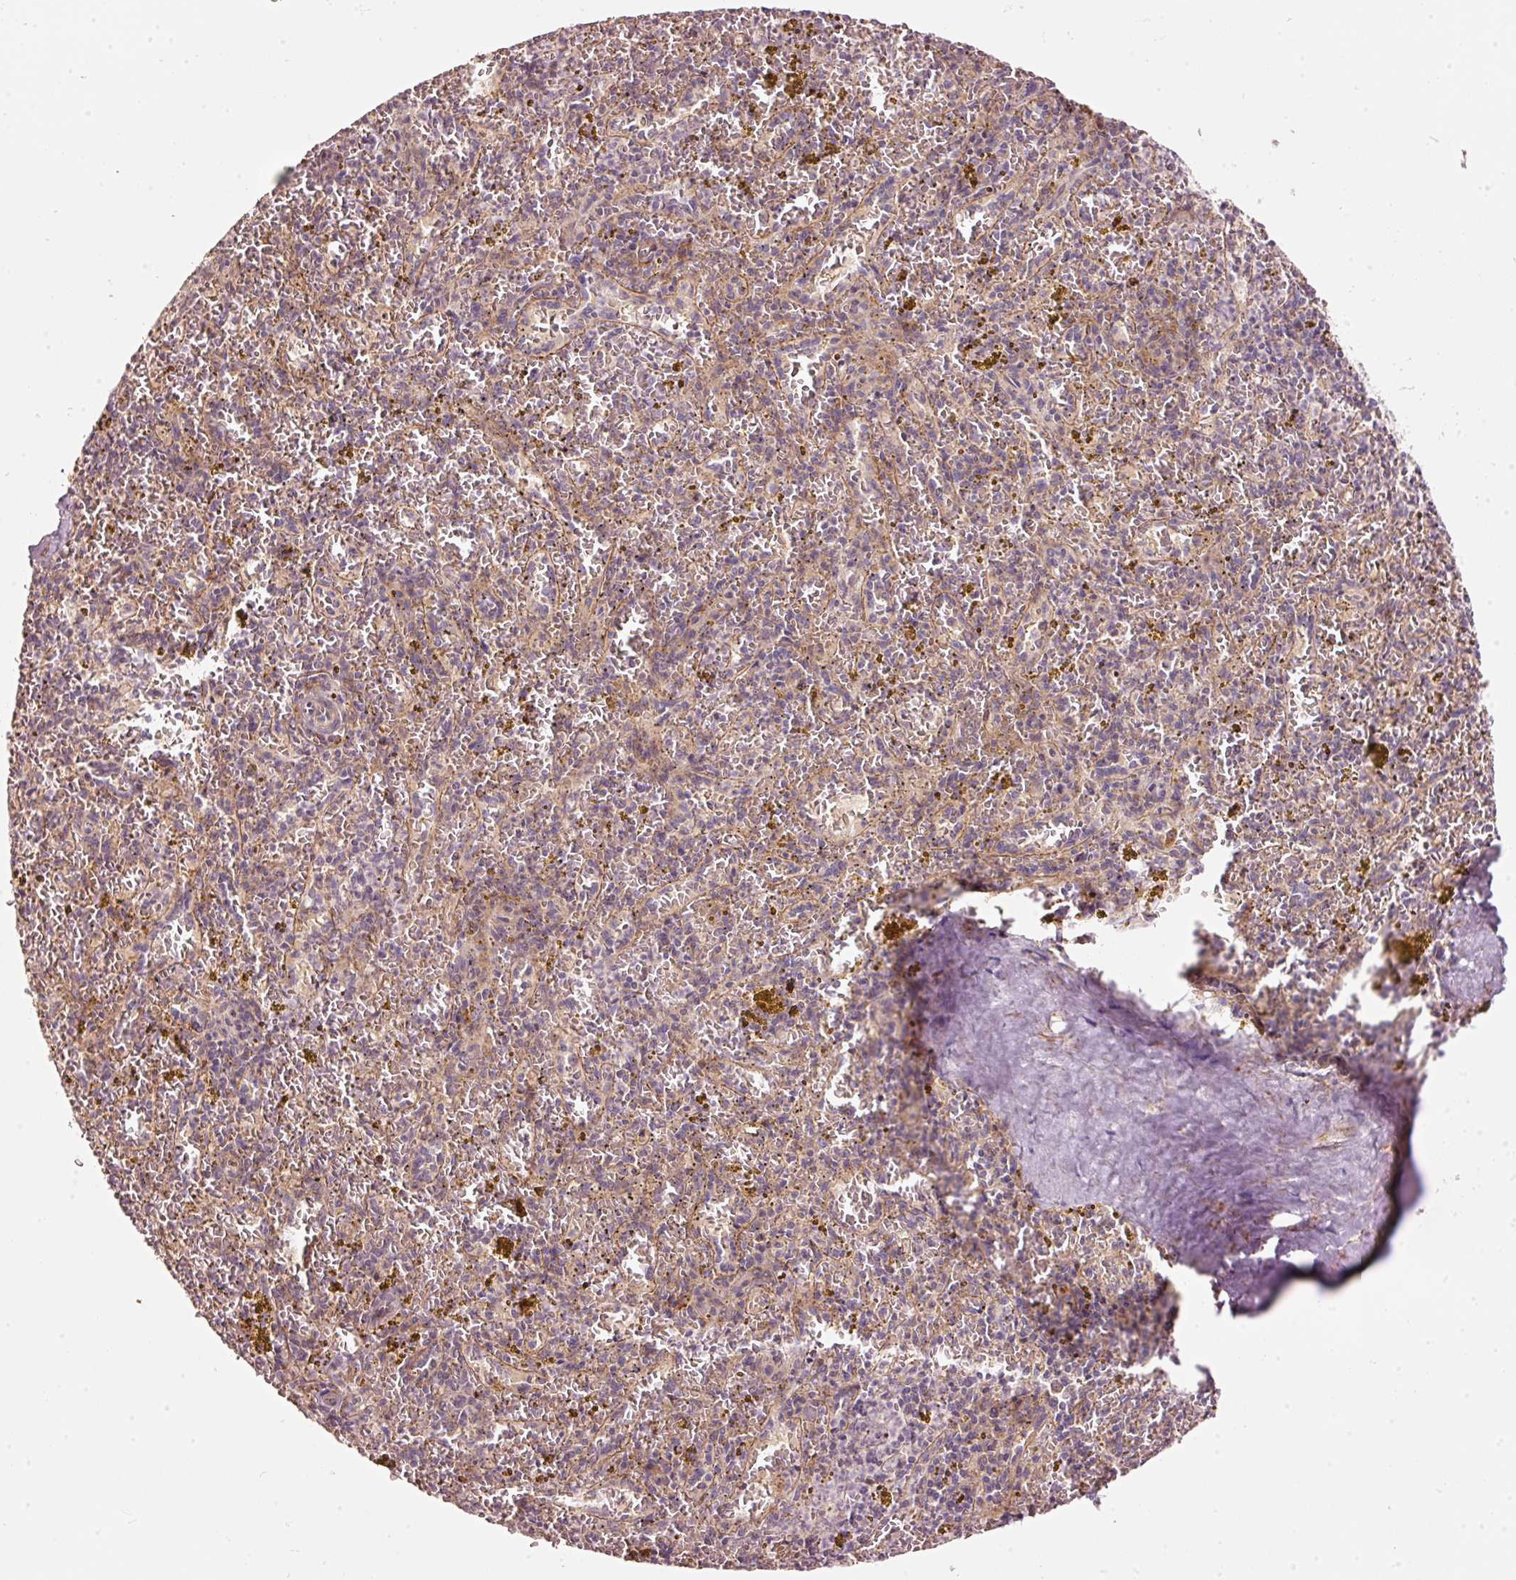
{"staining": {"intensity": "negative", "quantity": "none", "location": "none"}, "tissue": "spleen", "cell_type": "Cells in red pulp", "image_type": "normal", "snomed": [{"axis": "morphology", "description": "Normal tissue, NOS"}, {"axis": "topography", "description": "Spleen"}], "caption": "High power microscopy image of an IHC micrograph of normal spleen, revealing no significant staining in cells in red pulp. The staining is performed using DAB brown chromogen with nuclei counter-stained in using hematoxylin.", "gene": "ARHGAP22", "patient": {"sex": "male", "age": 57}}